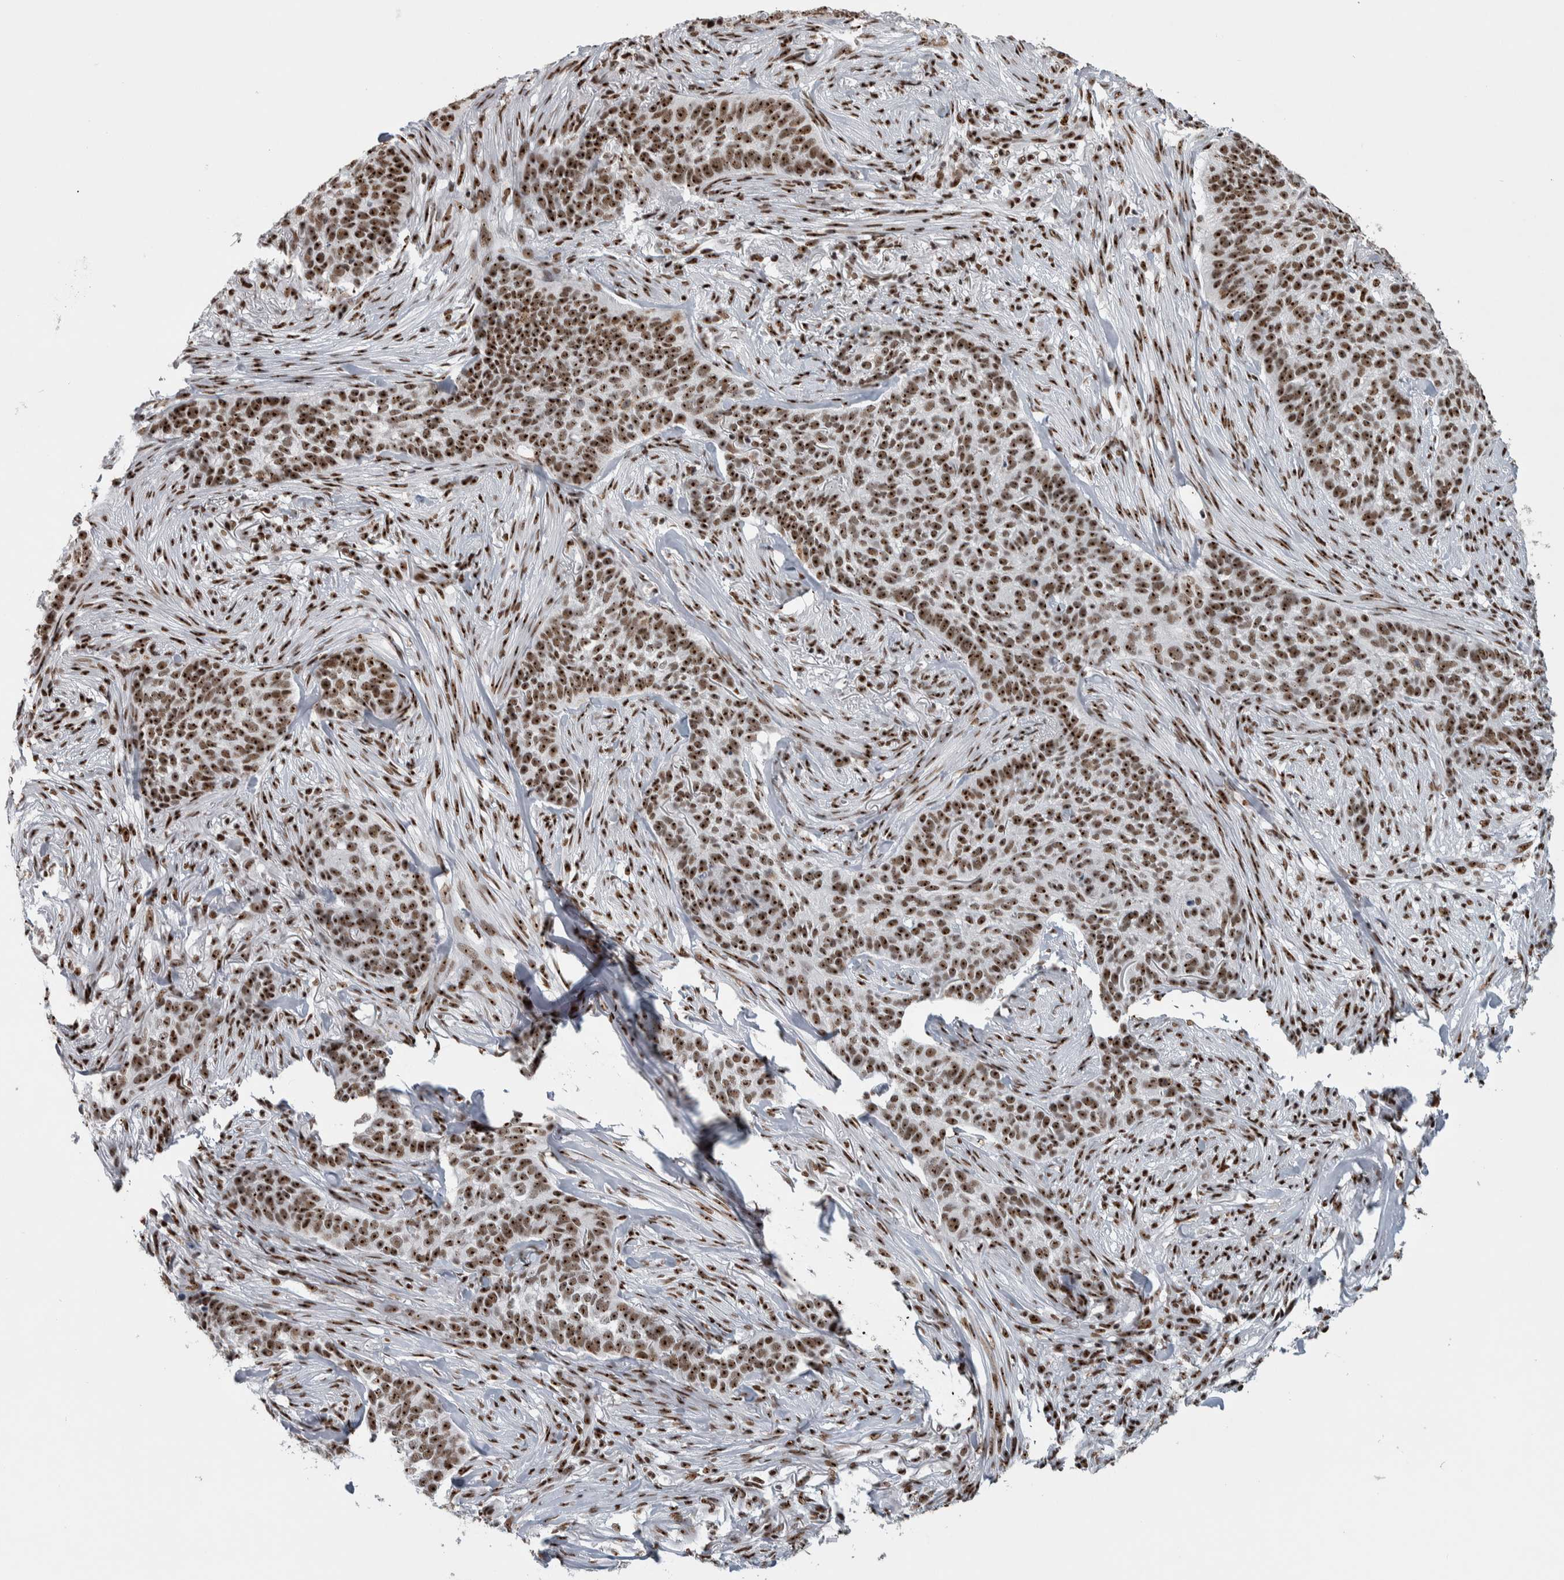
{"staining": {"intensity": "strong", "quantity": ">75%", "location": "nuclear"}, "tissue": "skin cancer", "cell_type": "Tumor cells", "image_type": "cancer", "snomed": [{"axis": "morphology", "description": "Basal cell carcinoma"}, {"axis": "topography", "description": "Skin"}], "caption": "Human skin cancer (basal cell carcinoma) stained for a protein (brown) exhibits strong nuclear positive expression in approximately >75% of tumor cells.", "gene": "NCL", "patient": {"sex": "male", "age": 85}}